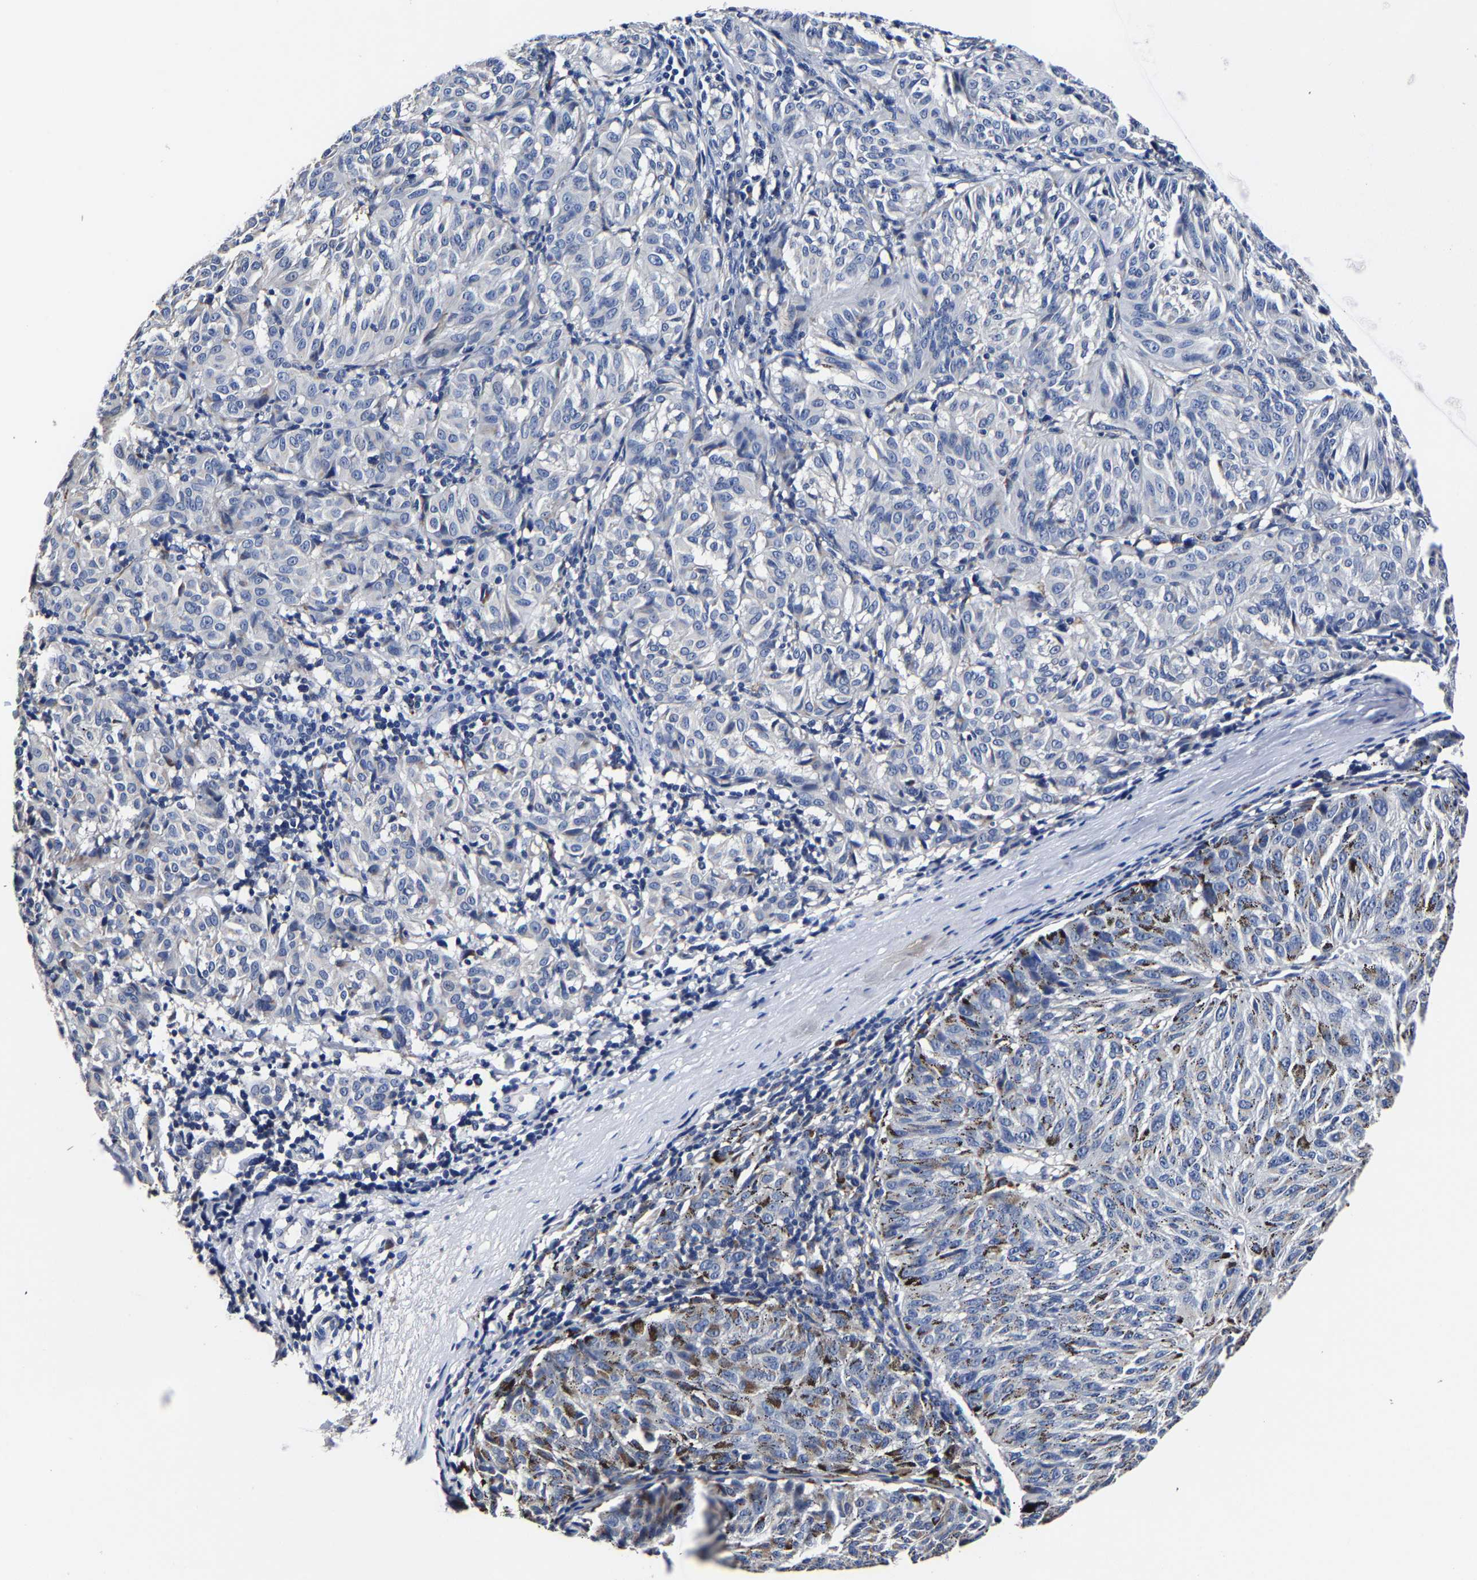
{"staining": {"intensity": "negative", "quantity": "none", "location": "none"}, "tissue": "melanoma", "cell_type": "Tumor cells", "image_type": "cancer", "snomed": [{"axis": "morphology", "description": "Malignant melanoma, NOS"}, {"axis": "topography", "description": "Skin"}], "caption": "Protein analysis of malignant melanoma shows no significant positivity in tumor cells.", "gene": "AKAP4", "patient": {"sex": "female", "age": 72}}